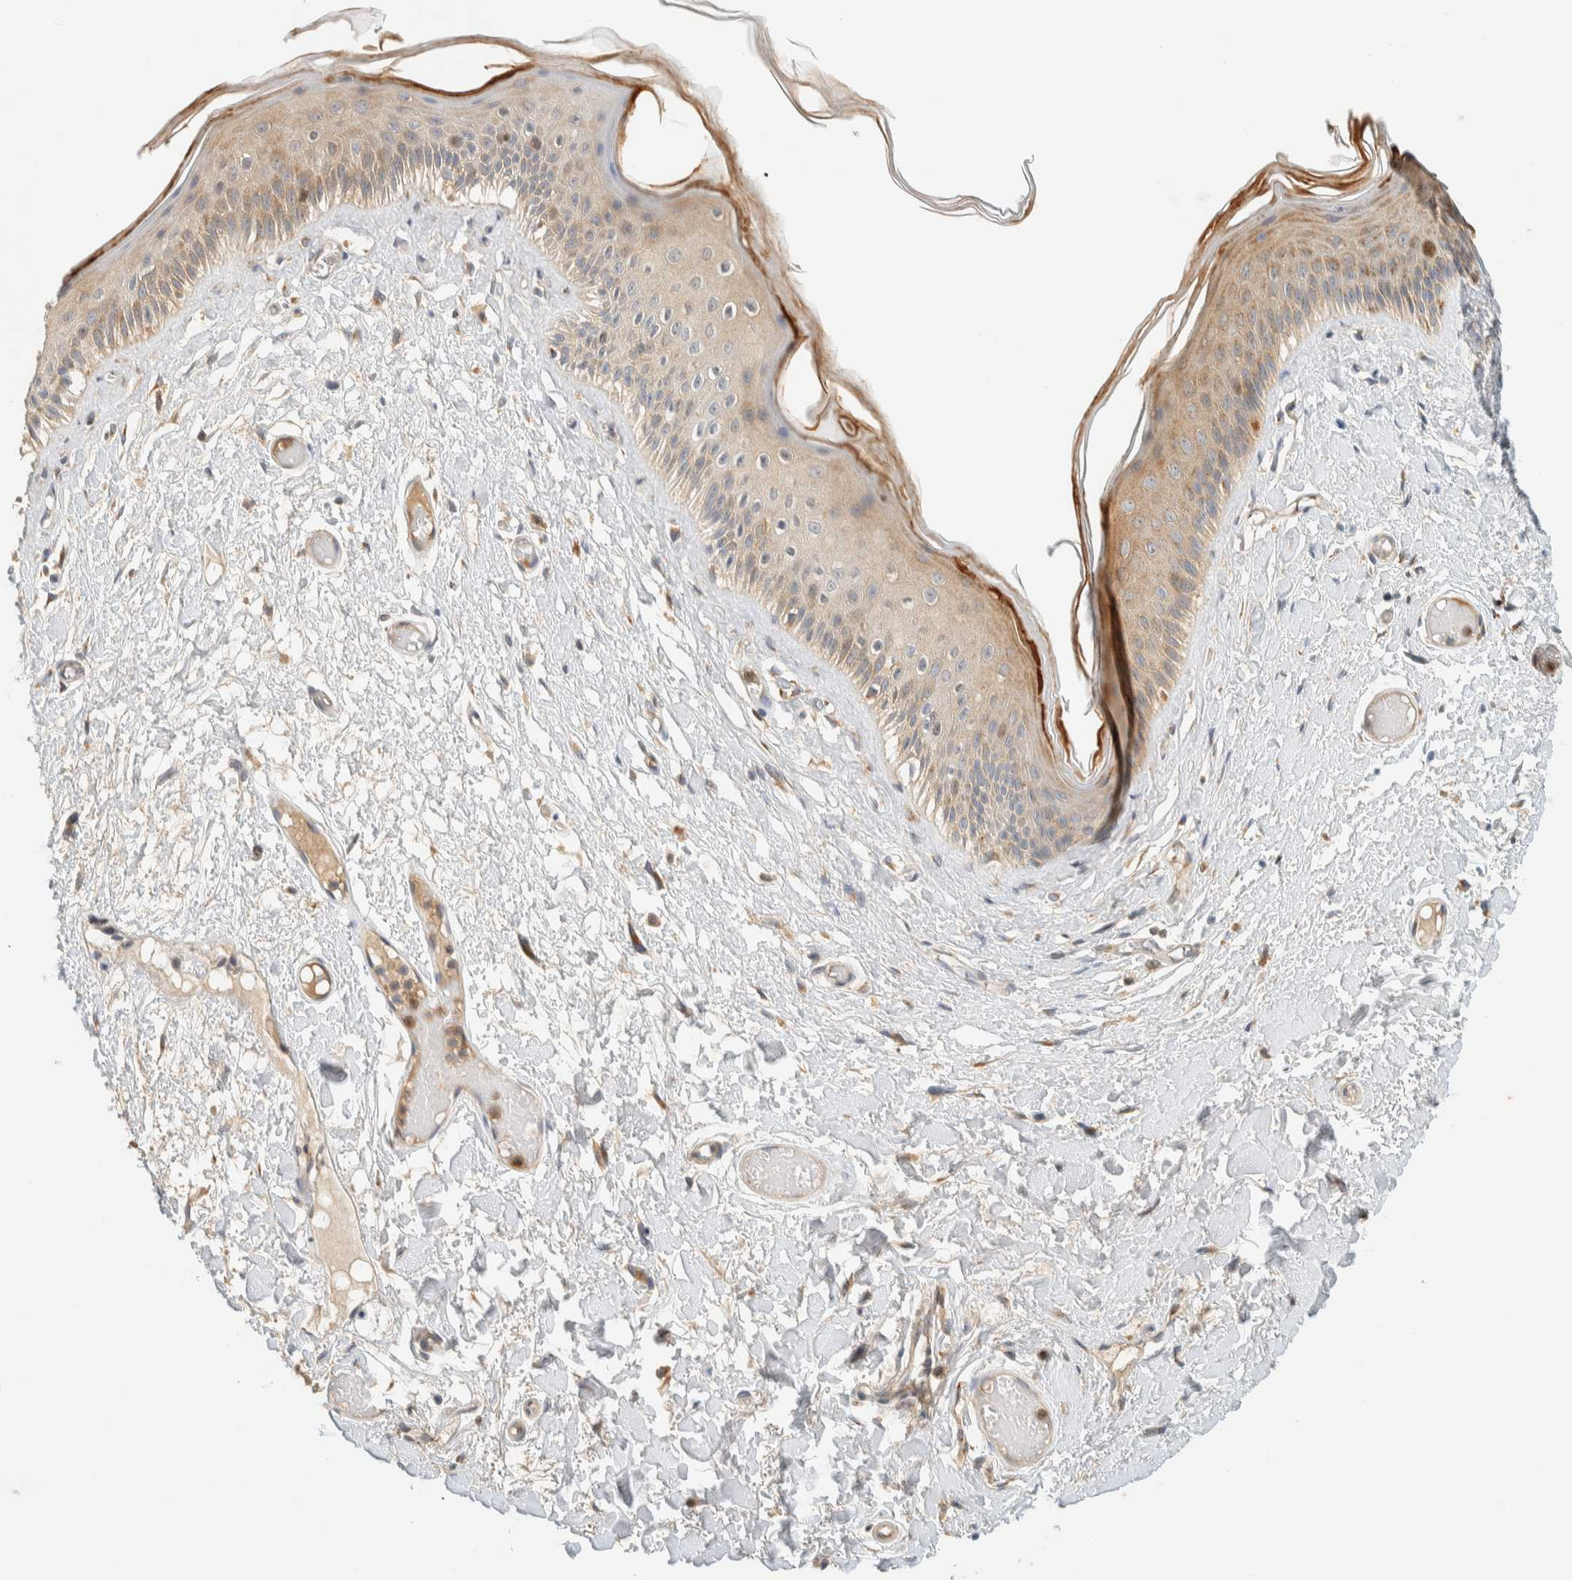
{"staining": {"intensity": "moderate", "quantity": "25%-75%", "location": "cytoplasmic/membranous"}, "tissue": "skin", "cell_type": "Epidermal cells", "image_type": "normal", "snomed": [{"axis": "morphology", "description": "Normal tissue, NOS"}, {"axis": "topography", "description": "Vulva"}], "caption": "This micrograph displays immunohistochemistry staining of benign human skin, with medium moderate cytoplasmic/membranous positivity in about 25%-75% of epidermal cells.", "gene": "ARFGEF1", "patient": {"sex": "female", "age": 73}}